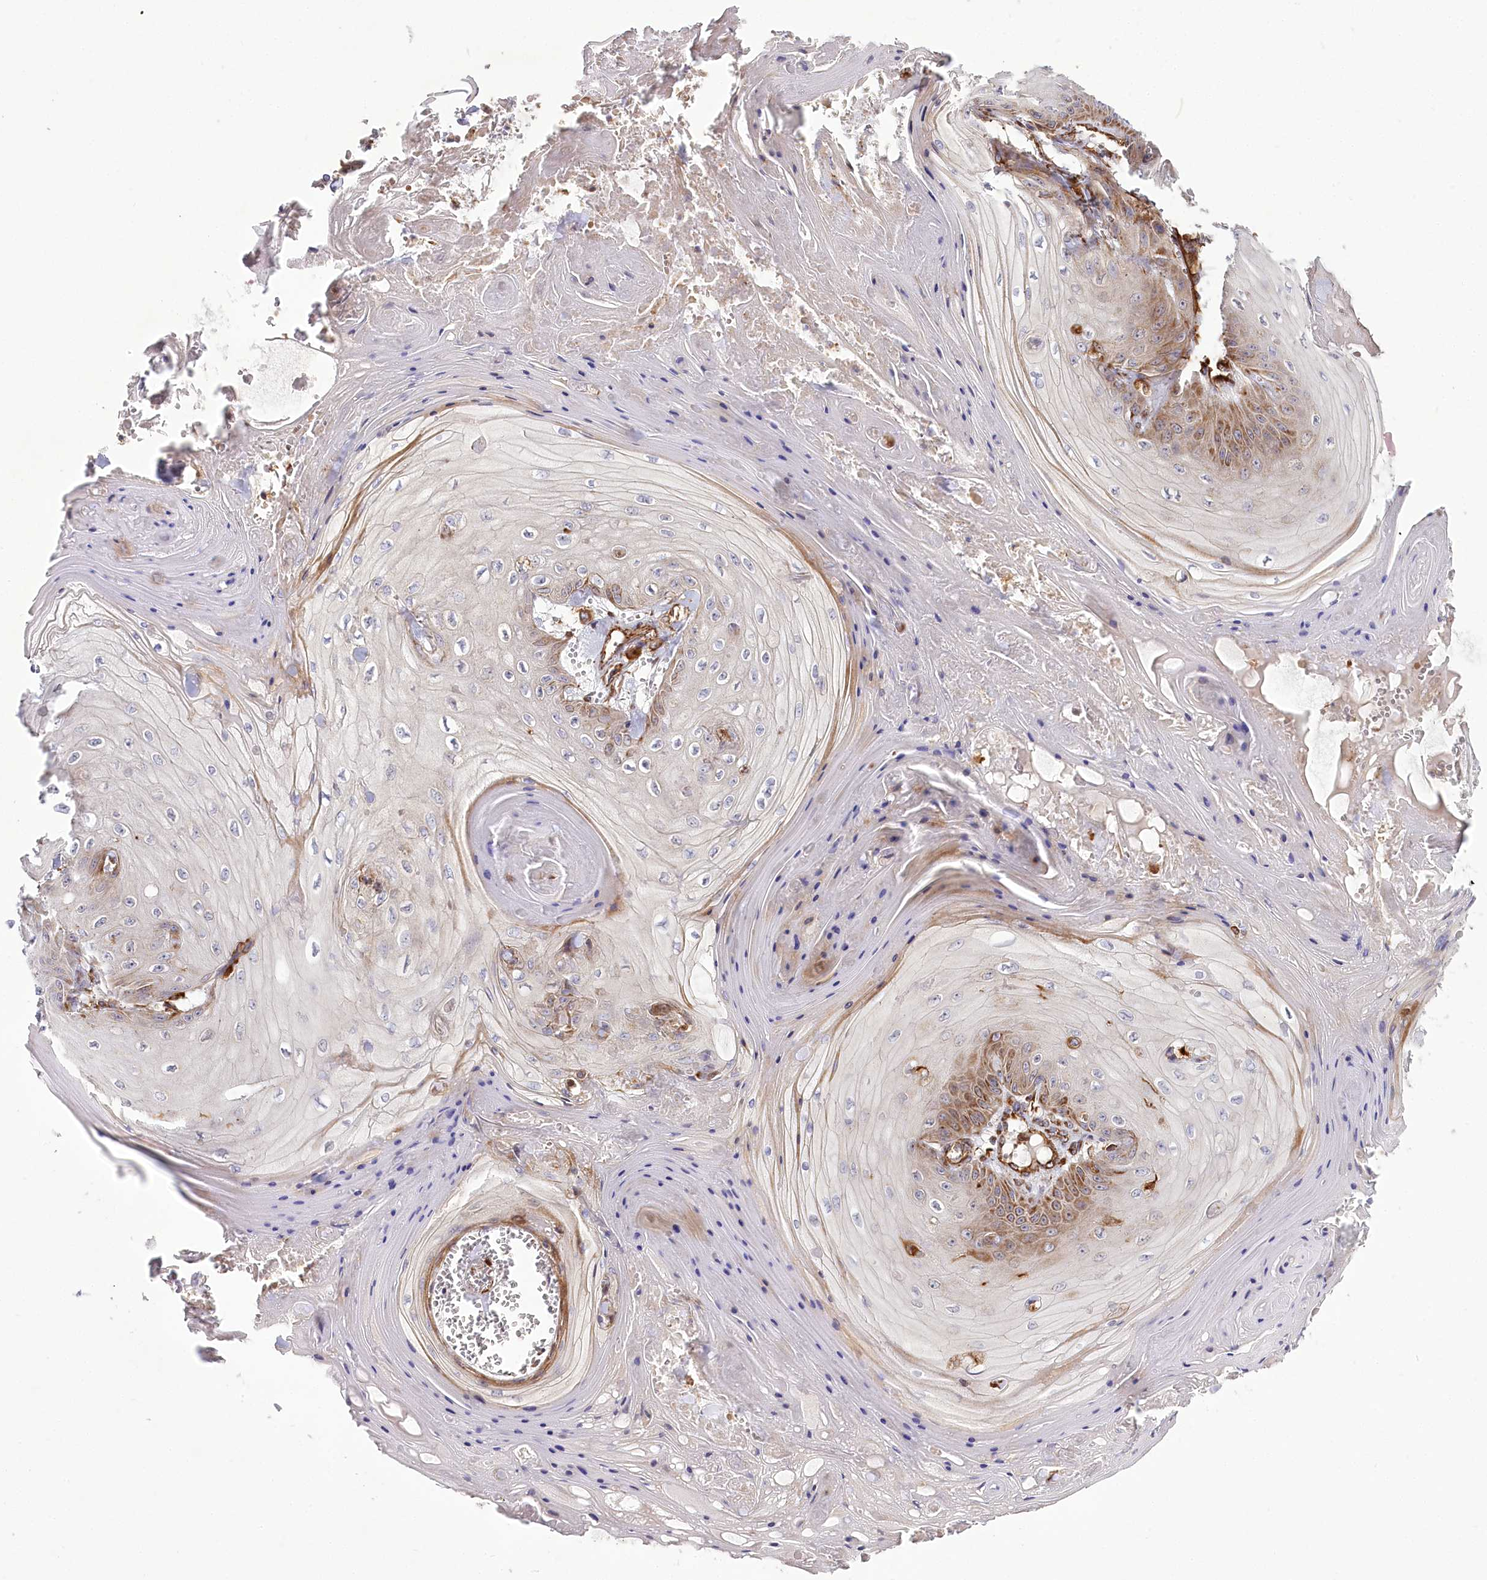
{"staining": {"intensity": "moderate", "quantity": "<25%", "location": "cytoplasmic/membranous"}, "tissue": "skin cancer", "cell_type": "Tumor cells", "image_type": "cancer", "snomed": [{"axis": "morphology", "description": "Squamous cell carcinoma, NOS"}, {"axis": "topography", "description": "Skin"}], "caption": "Human skin squamous cell carcinoma stained for a protein (brown) demonstrates moderate cytoplasmic/membranous positive staining in about <25% of tumor cells.", "gene": "THUMPD3", "patient": {"sex": "male", "age": 74}}